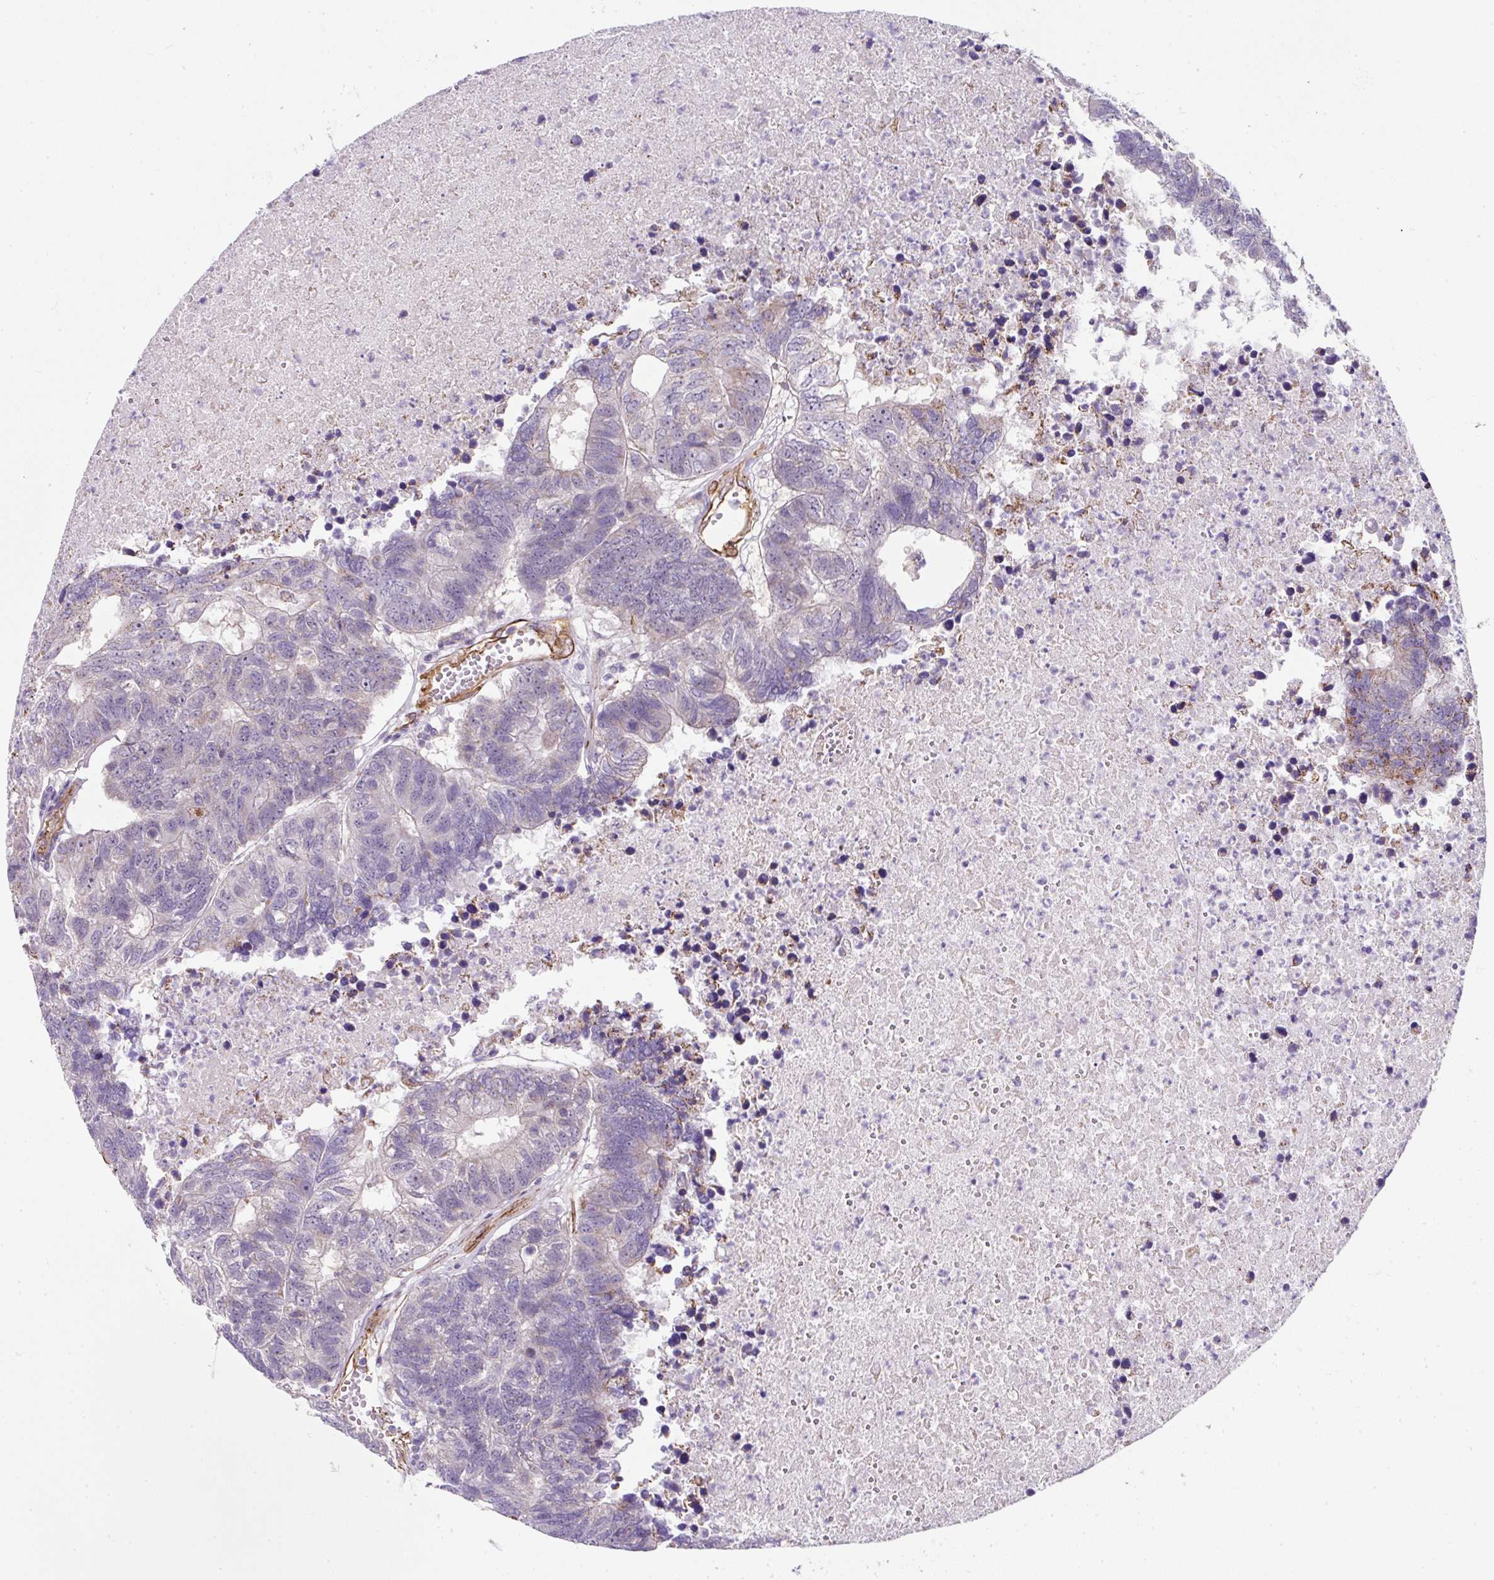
{"staining": {"intensity": "negative", "quantity": "none", "location": "none"}, "tissue": "colorectal cancer", "cell_type": "Tumor cells", "image_type": "cancer", "snomed": [{"axis": "morphology", "description": "Adenocarcinoma, NOS"}, {"axis": "topography", "description": "Colon"}], "caption": "A photomicrograph of human adenocarcinoma (colorectal) is negative for staining in tumor cells.", "gene": "ANKUB1", "patient": {"sex": "female", "age": 48}}